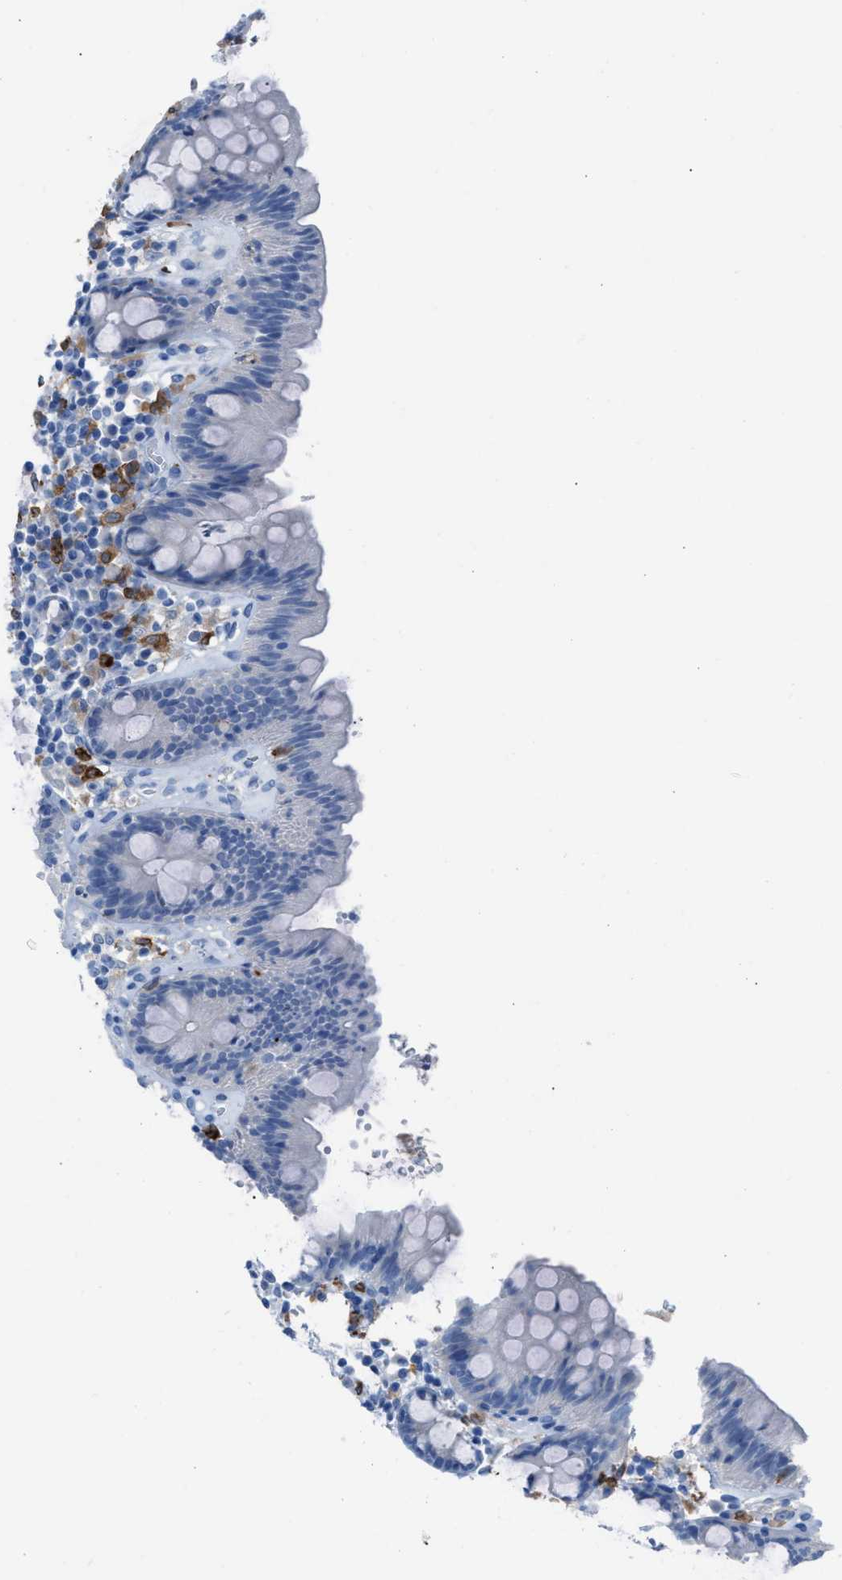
{"staining": {"intensity": "negative", "quantity": "none", "location": "none"}, "tissue": "colon", "cell_type": "Endothelial cells", "image_type": "normal", "snomed": [{"axis": "morphology", "description": "Normal tissue, NOS"}, {"axis": "topography", "description": "Colon"}], "caption": "This is an IHC photomicrograph of unremarkable human colon. There is no staining in endothelial cells.", "gene": "CLEC10A", "patient": {"sex": "female", "age": 80}}